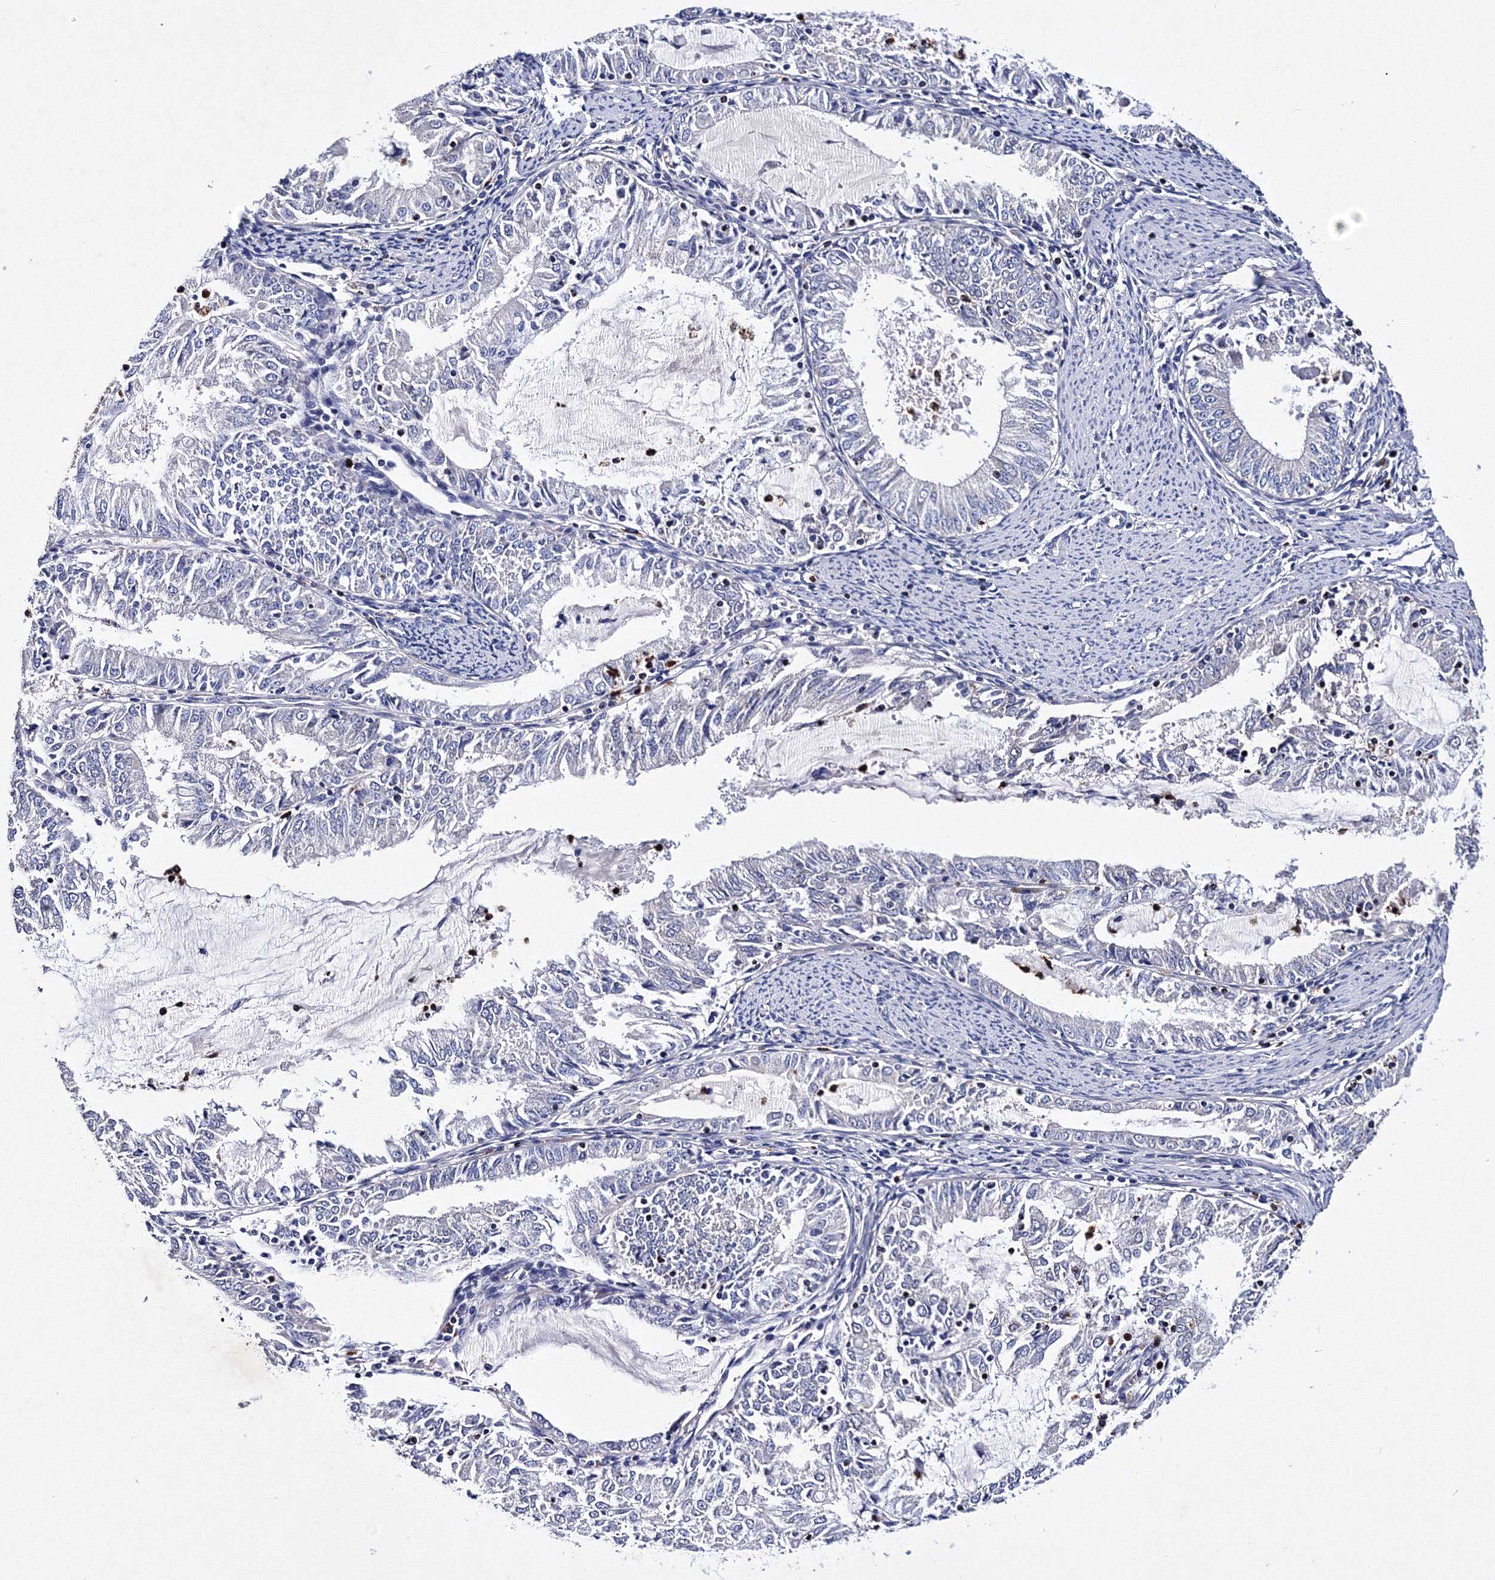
{"staining": {"intensity": "negative", "quantity": "none", "location": "none"}, "tissue": "endometrial cancer", "cell_type": "Tumor cells", "image_type": "cancer", "snomed": [{"axis": "morphology", "description": "Adenocarcinoma, NOS"}, {"axis": "topography", "description": "Endometrium"}], "caption": "This image is of endometrial cancer (adenocarcinoma) stained with IHC to label a protein in brown with the nuclei are counter-stained blue. There is no positivity in tumor cells. Brightfield microscopy of immunohistochemistry stained with DAB (brown) and hematoxylin (blue), captured at high magnification.", "gene": "PHYKPL", "patient": {"sex": "female", "age": 57}}